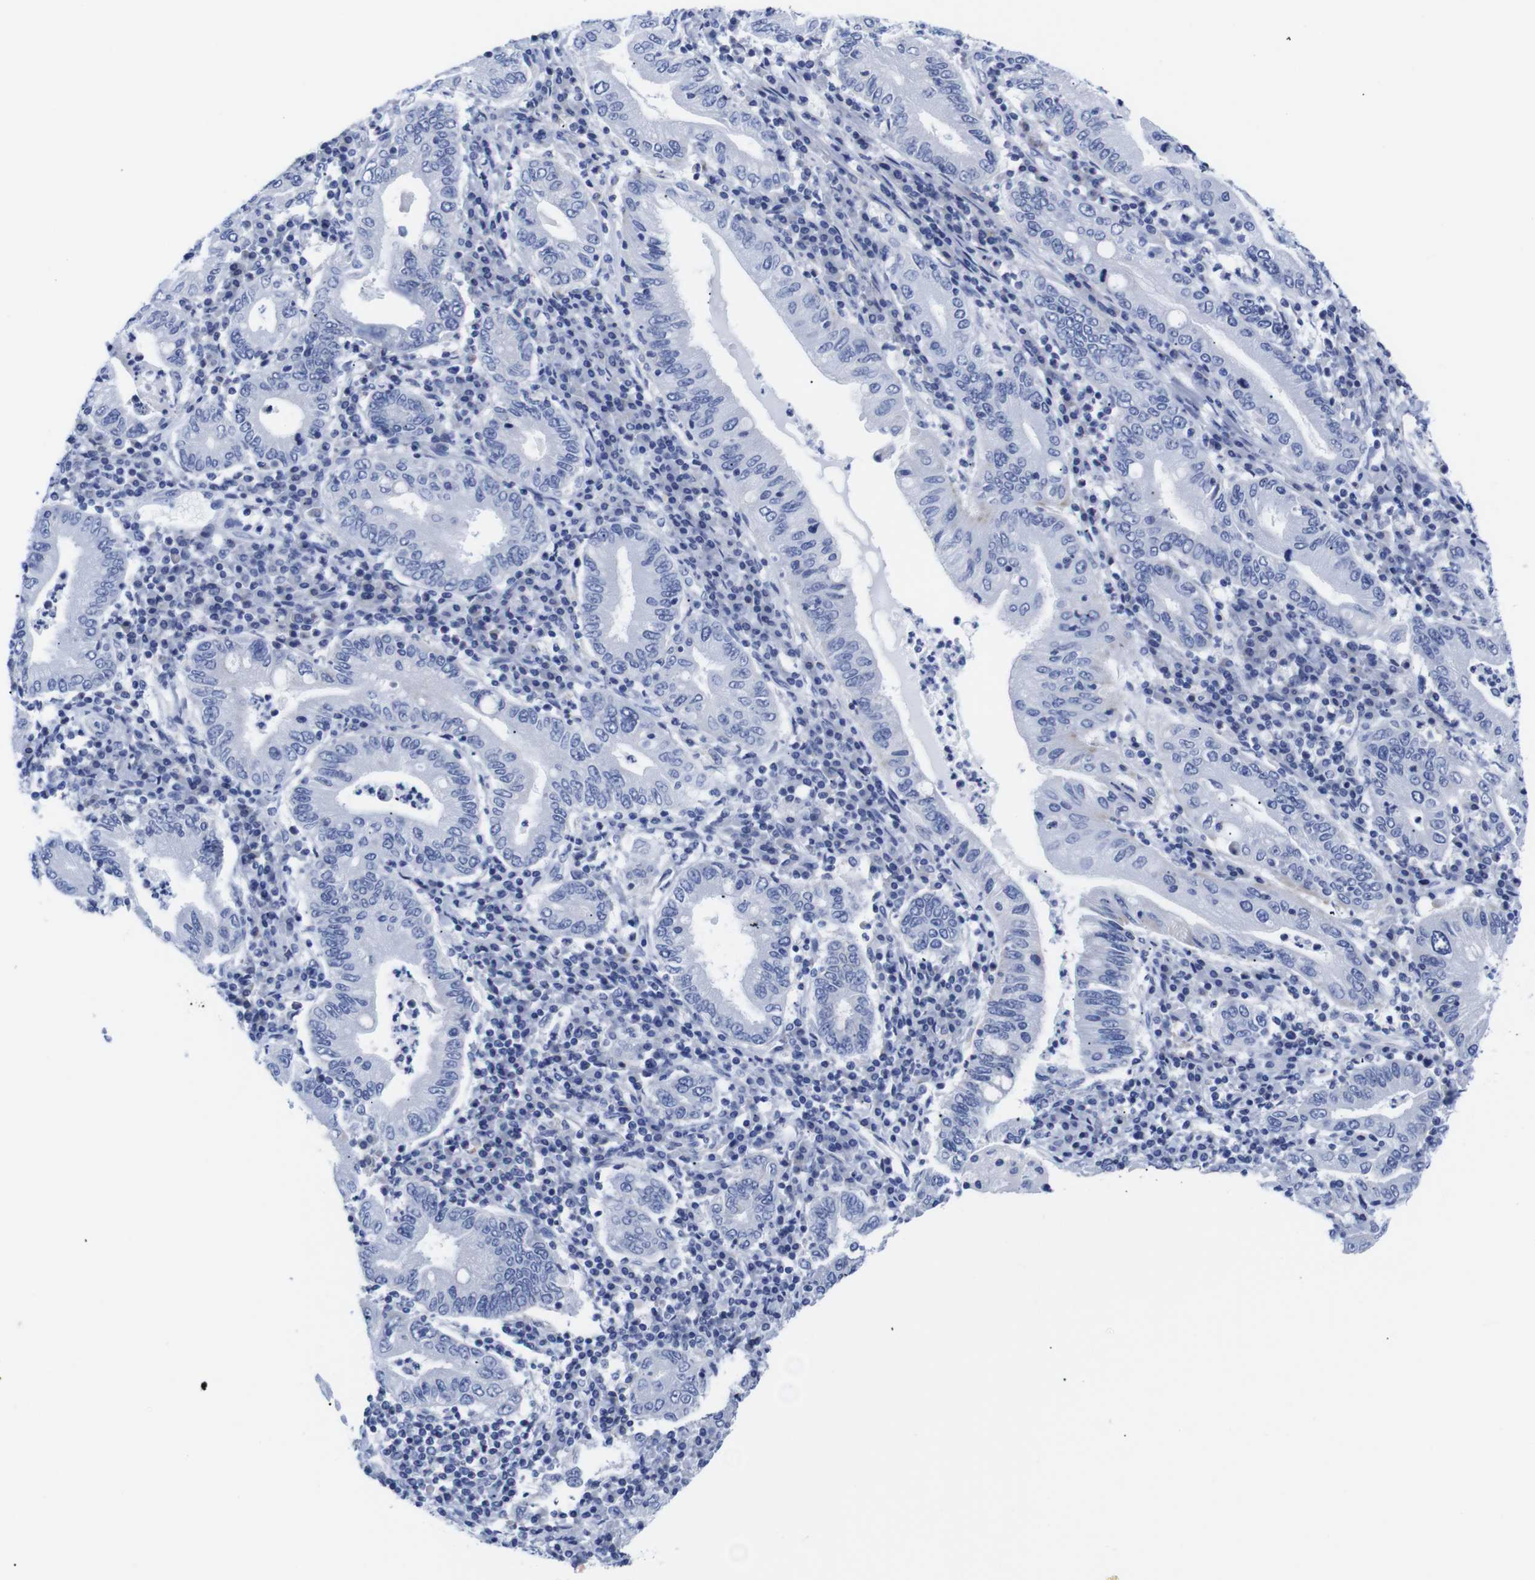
{"staining": {"intensity": "negative", "quantity": "none", "location": "none"}, "tissue": "stomach cancer", "cell_type": "Tumor cells", "image_type": "cancer", "snomed": [{"axis": "morphology", "description": "Normal tissue, NOS"}, {"axis": "morphology", "description": "Adenocarcinoma, NOS"}, {"axis": "topography", "description": "Esophagus"}, {"axis": "topography", "description": "Stomach, upper"}, {"axis": "topography", "description": "Peripheral nerve tissue"}], "caption": "There is no significant expression in tumor cells of stomach cancer. (Stains: DAB (3,3'-diaminobenzidine) IHC with hematoxylin counter stain, Microscopy: brightfield microscopy at high magnification).", "gene": "LRRC55", "patient": {"sex": "male", "age": 62}}